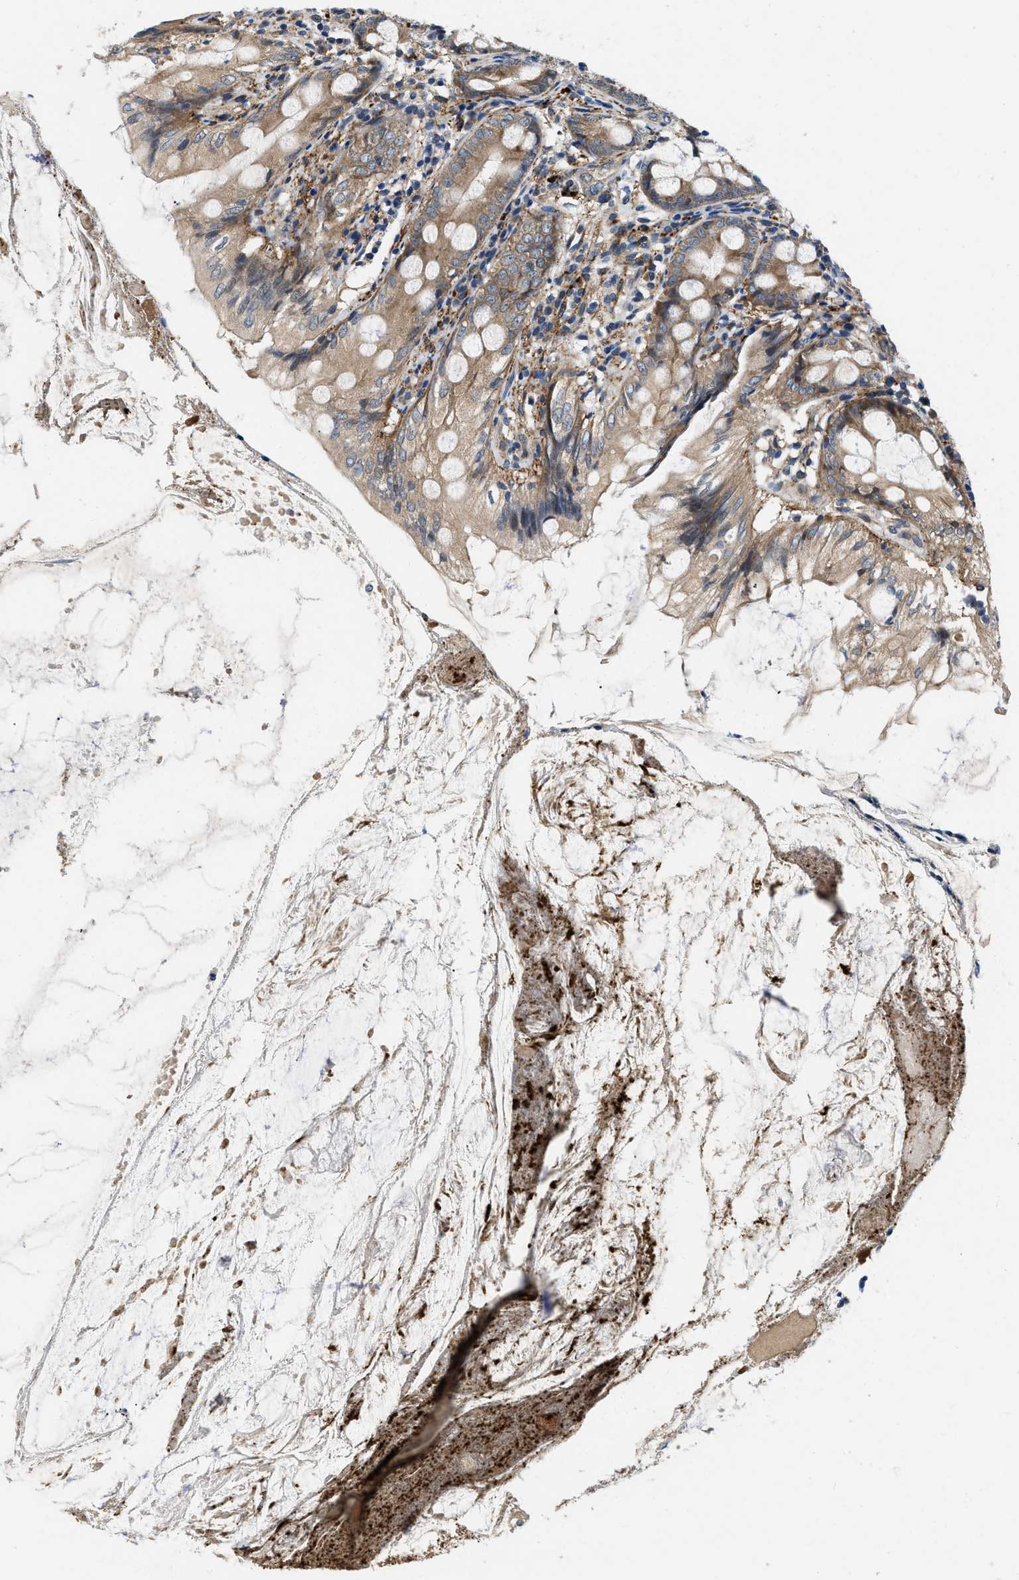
{"staining": {"intensity": "moderate", "quantity": ">75%", "location": "cytoplasmic/membranous"}, "tissue": "appendix", "cell_type": "Glandular cells", "image_type": "normal", "snomed": [{"axis": "morphology", "description": "Normal tissue, NOS"}, {"axis": "topography", "description": "Appendix"}], "caption": "DAB (3,3'-diaminobenzidine) immunohistochemical staining of unremarkable human appendix exhibits moderate cytoplasmic/membranous protein expression in about >75% of glandular cells.", "gene": "ZNF599", "patient": {"sex": "female", "age": 77}}